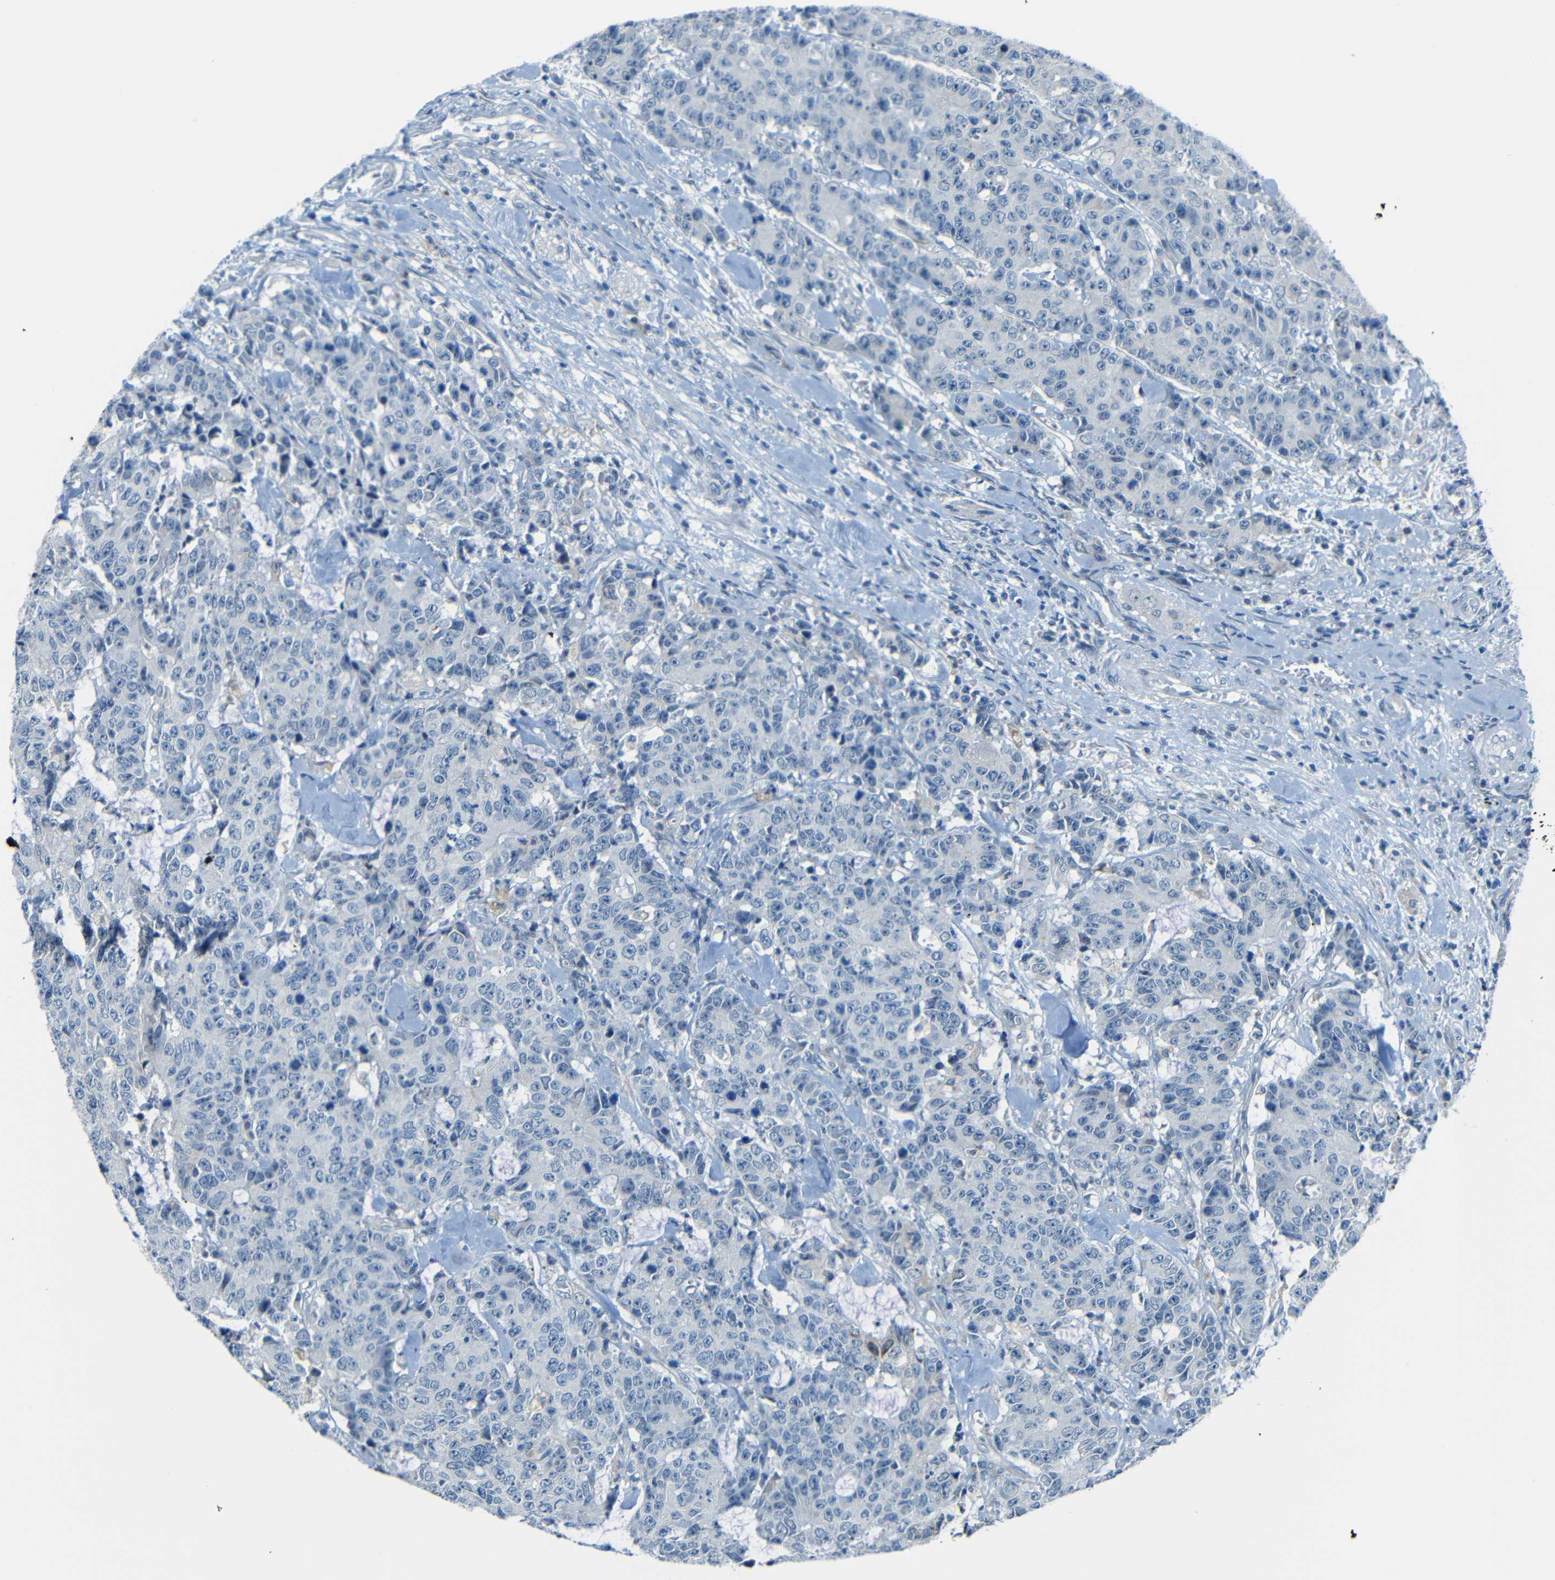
{"staining": {"intensity": "negative", "quantity": "none", "location": "none"}, "tissue": "colorectal cancer", "cell_type": "Tumor cells", "image_type": "cancer", "snomed": [{"axis": "morphology", "description": "Adenocarcinoma, NOS"}, {"axis": "topography", "description": "Colon"}], "caption": "Image shows no protein expression in tumor cells of colorectal cancer tissue.", "gene": "ANKRD22", "patient": {"sex": "female", "age": 86}}